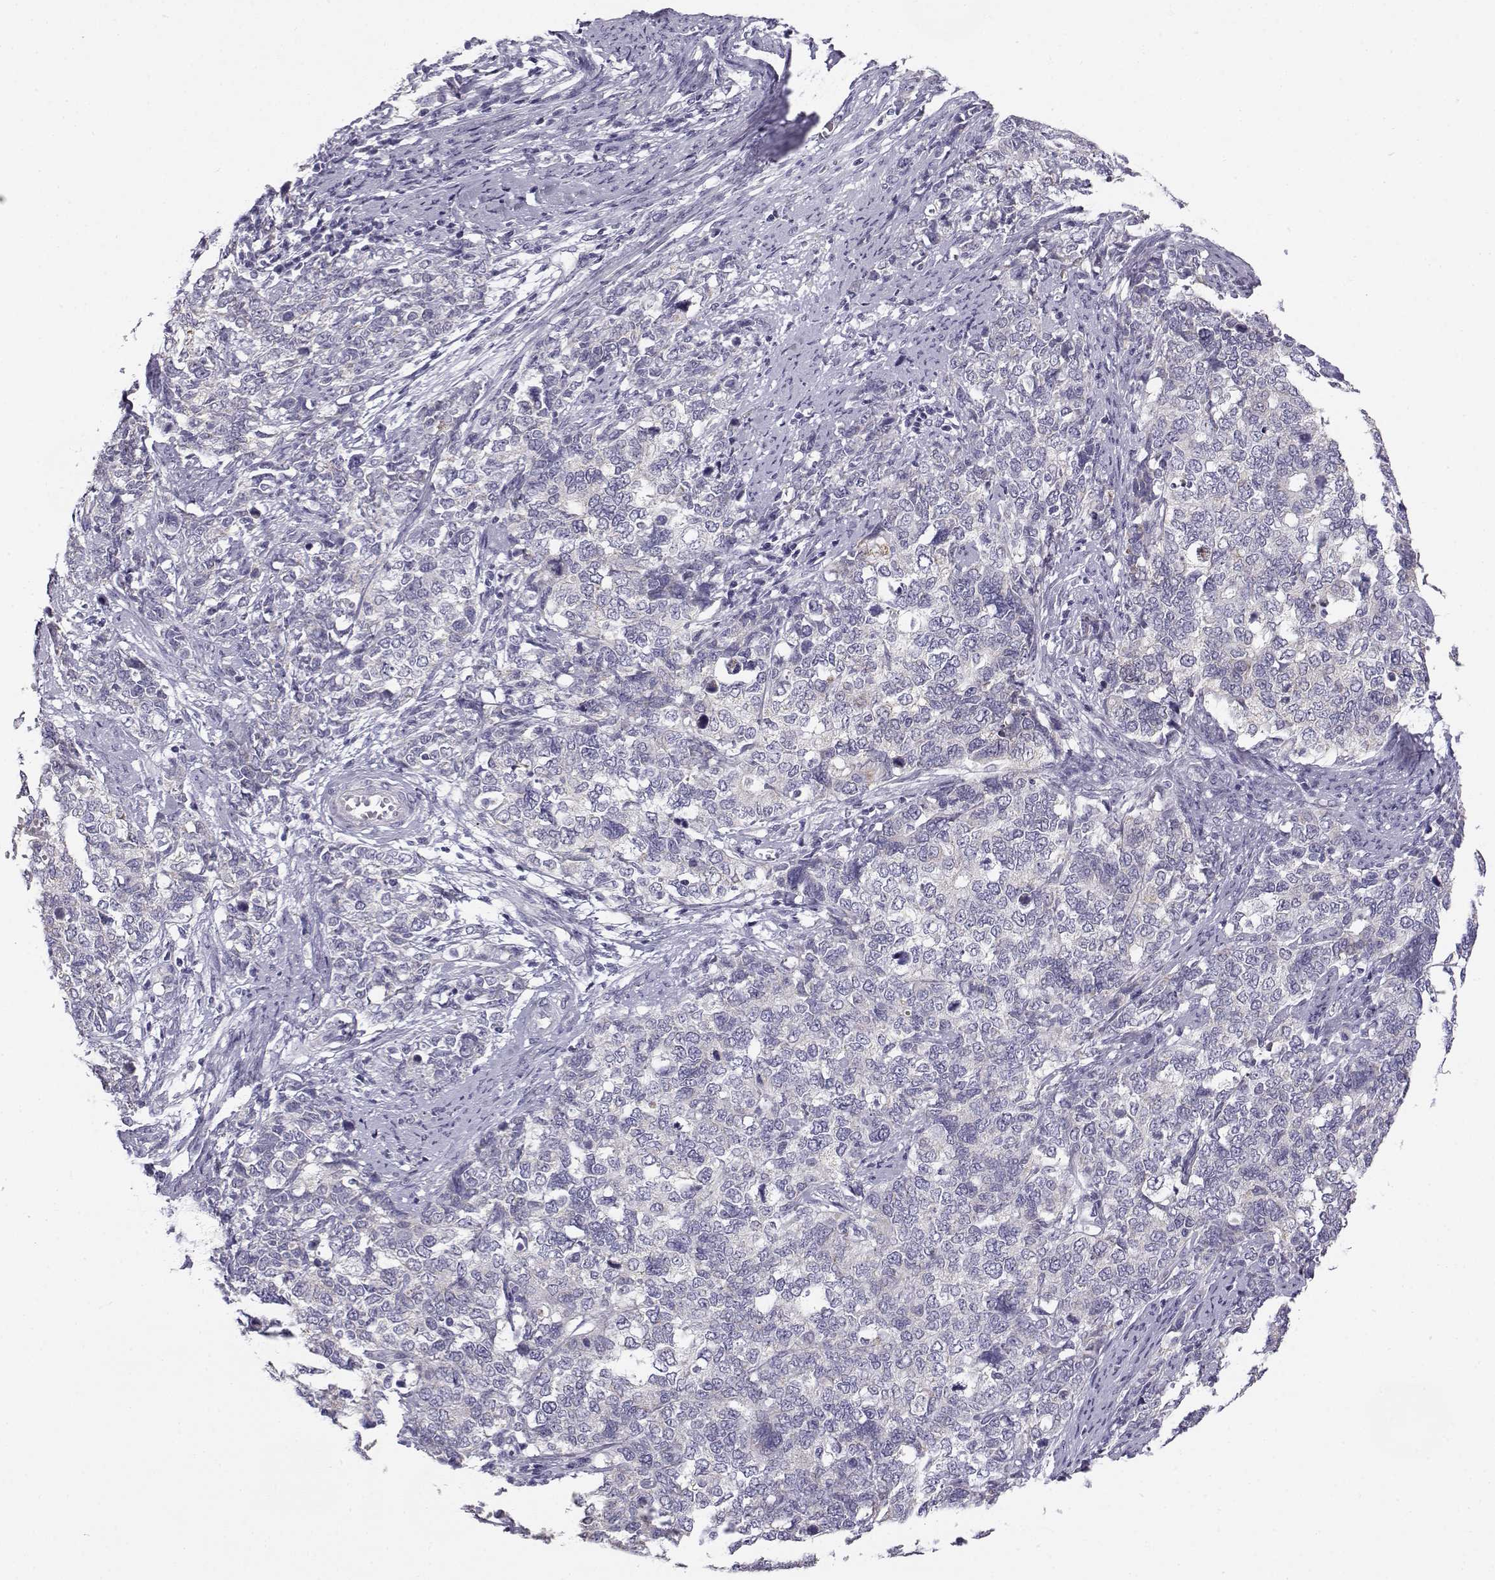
{"staining": {"intensity": "negative", "quantity": "none", "location": "none"}, "tissue": "cervical cancer", "cell_type": "Tumor cells", "image_type": "cancer", "snomed": [{"axis": "morphology", "description": "Squamous cell carcinoma, NOS"}, {"axis": "topography", "description": "Cervix"}], "caption": "Tumor cells show no significant positivity in cervical squamous cell carcinoma.", "gene": "KCNMB4", "patient": {"sex": "female", "age": 63}}